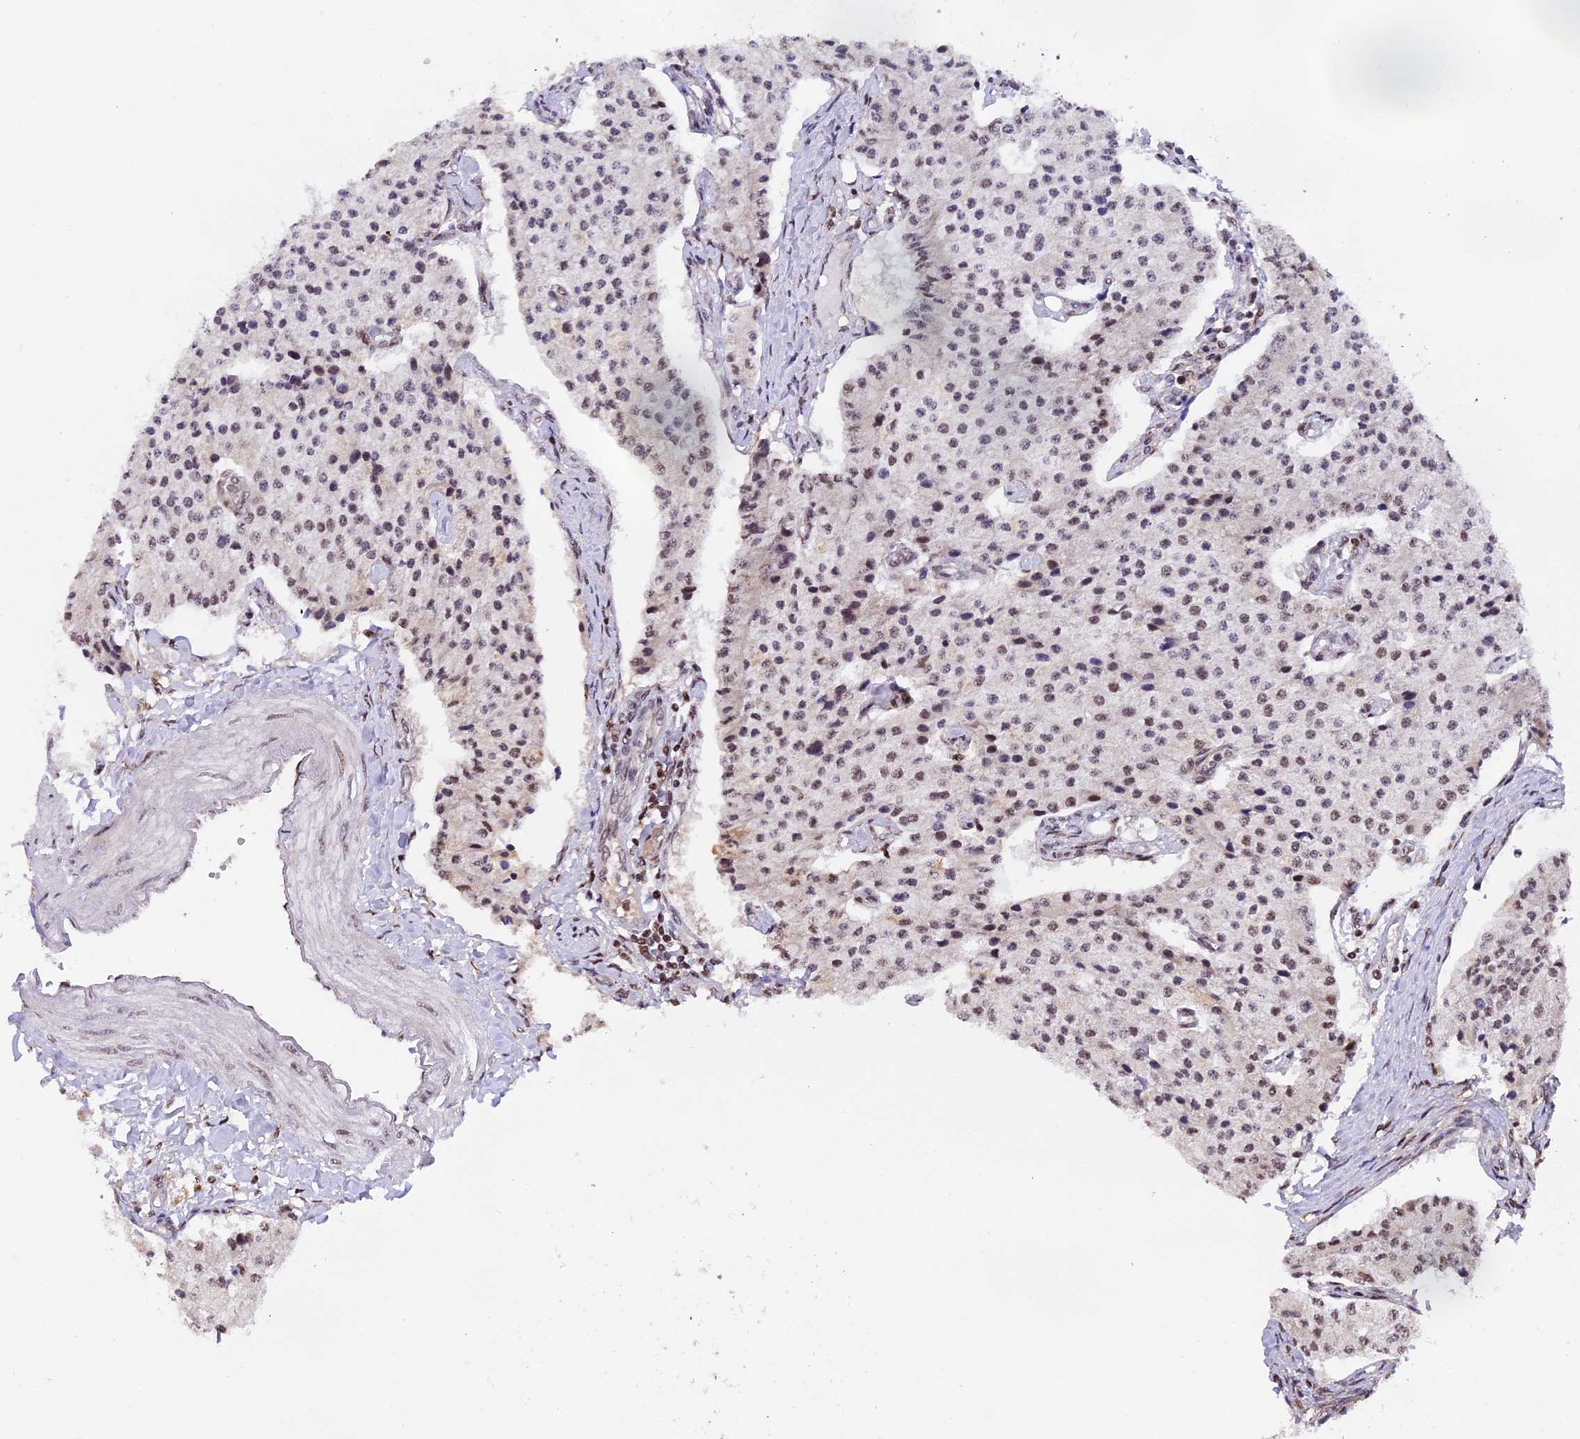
{"staining": {"intensity": "moderate", "quantity": "25%-75%", "location": "nuclear"}, "tissue": "carcinoid", "cell_type": "Tumor cells", "image_type": "cancer", "snomed": [{"axis": "morphology", "description": "Carcinoid, malignant, NOS"}, {"axis": "topography", "description": "Colon"}], "caption": "Protein staining of malignant carcinoid tissue shows moderate nuclear expression in about 25%-75% of tumor cells. (DAB = brown stain, brightfield microscopy at high magnification).", "gene": "RAMAC", "patient": {"sex": "female", "age": 52}}